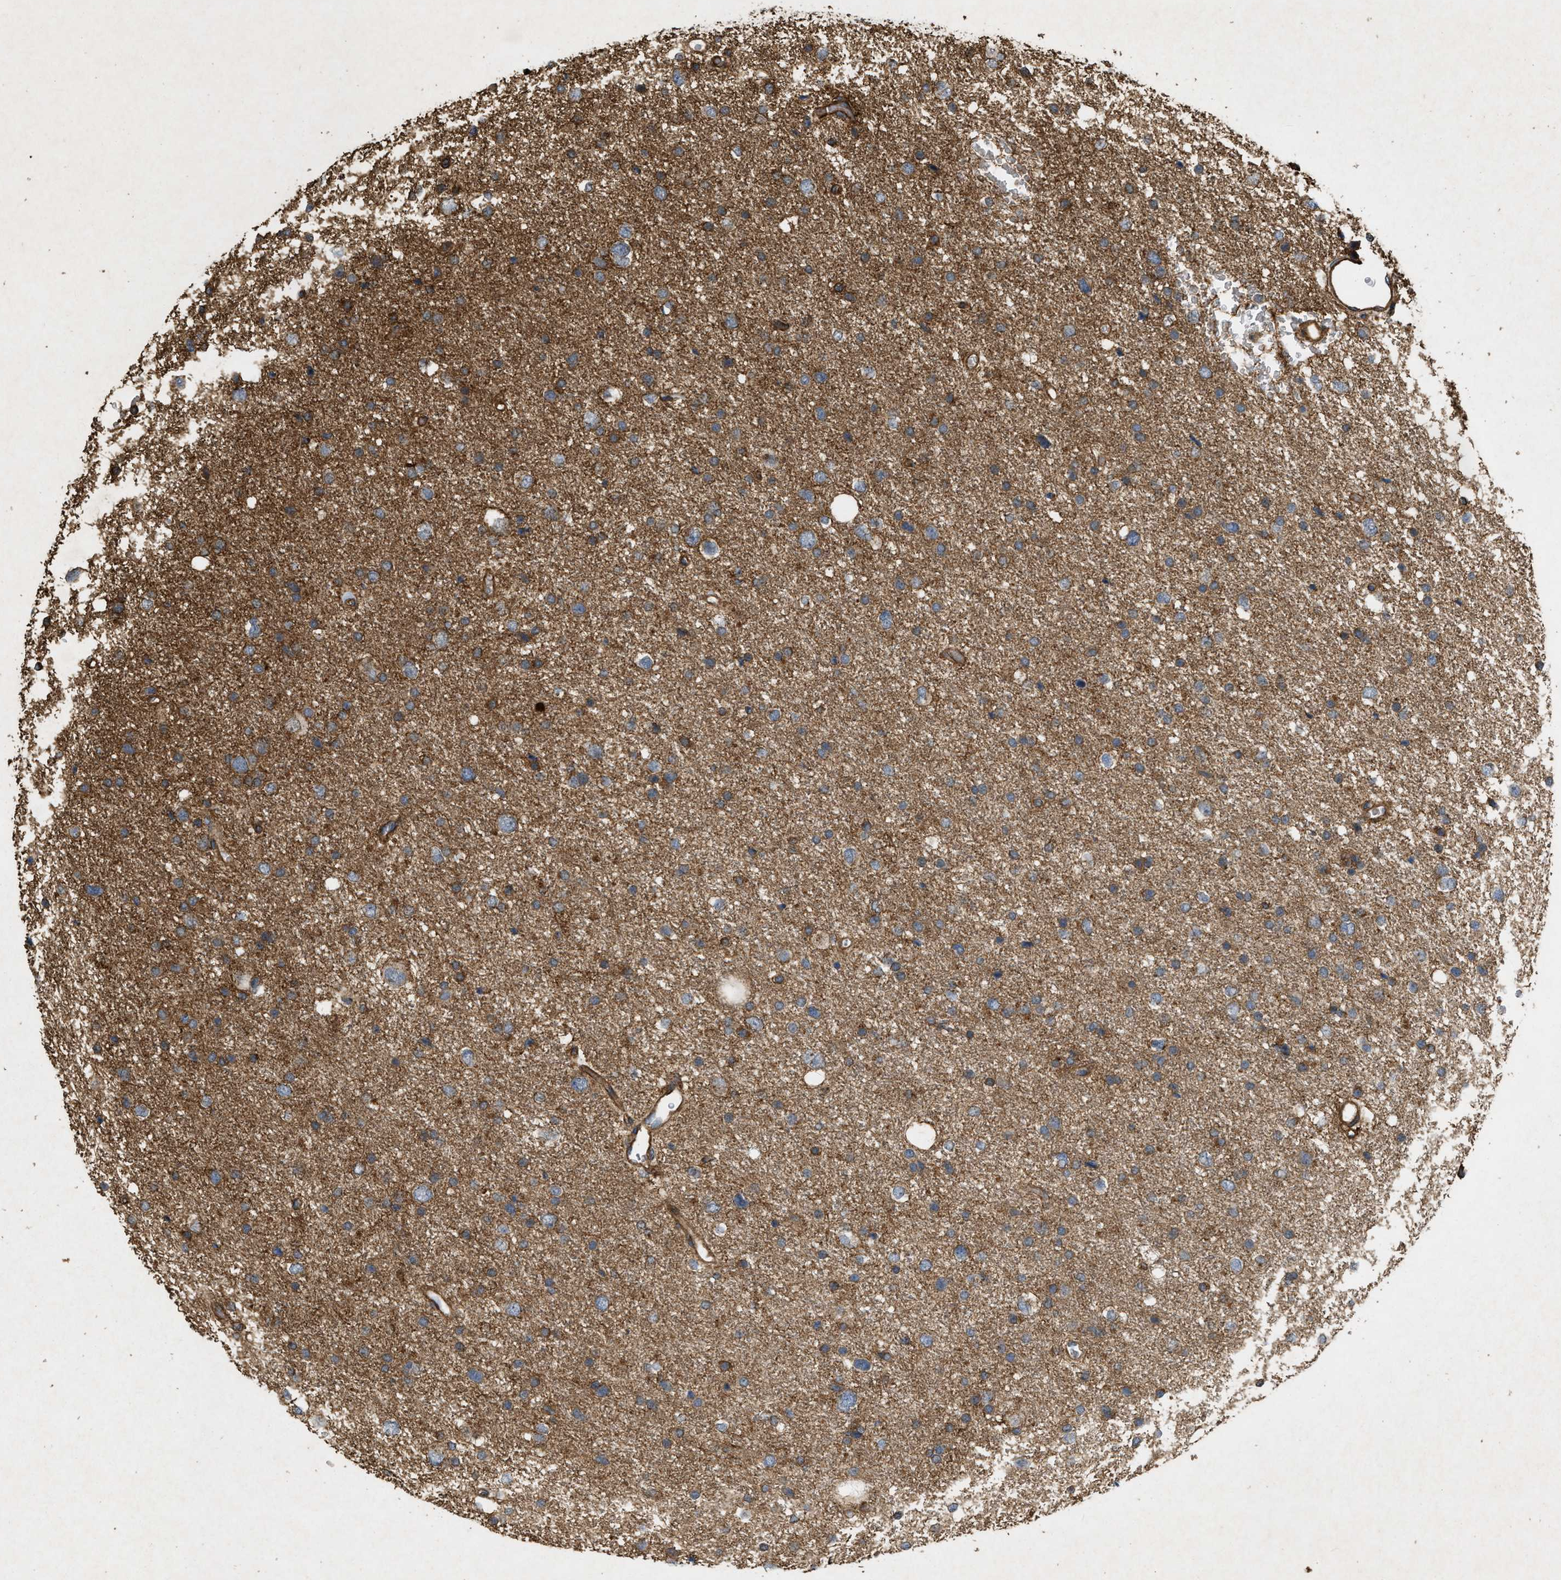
{"staining": {"intensity": "moderate", "quantity": ">75%", "location": "cytoplasmic/membranous"}, "tissue": "glioma", "cell_type": "Tumor cells", "image_type": "cancer", "snomed": [{"axis": "morphology", "description": "Glioma, malignant, Low grade"}, {"axis": "topography", "description": "Brain"}], "caption": "This image exhibits immunohistochemistry staining of glioma, with medium moderate cytoplasmic/membranous staining in approximately >75% of tumor cells.", "gene": "GNB4", "patient": {"sex": "female", "age": 37}}